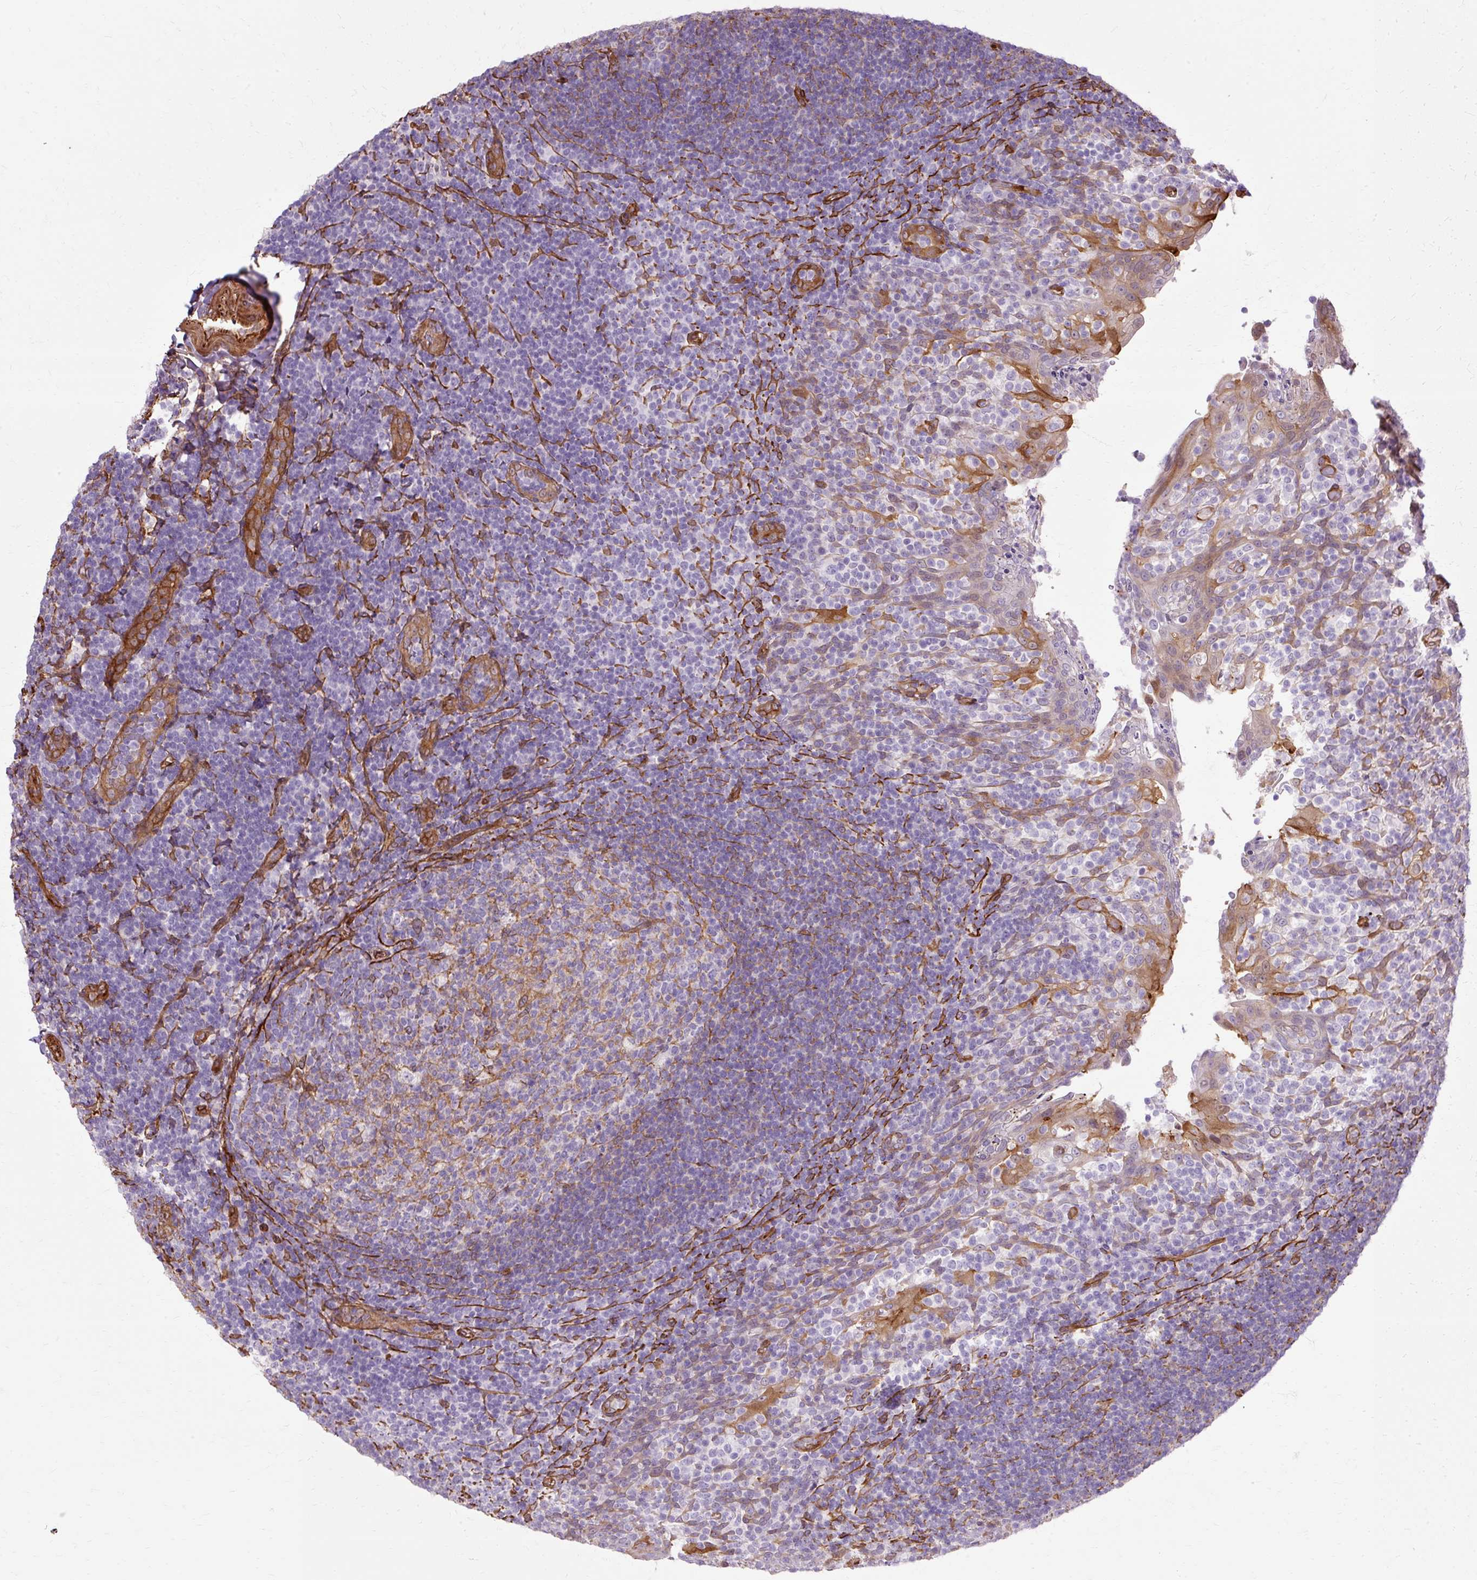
{"staining": {"intensity": "moderate", "quantity": "<25%", "location": "cytoplasmic/membranous"}, "tissue": "tonsil", "cell_type": "Germinal center cells", "image_type": "normal", "snomed": [{"axis": "morphology", "description": "Normal tissue, NOS"}, {"axis": "topography", "description": "Tonsil"}], "caption": "DAB (3,3'-diaminobenzidine) immunohistochemical staining of unremarkable tonsil exhibits moderate cytoplasmic/membranous protein positivity in about <25% of germinal center cells.", "gene": "CNN3", "patient": {"sex": "female", "age": 10}}